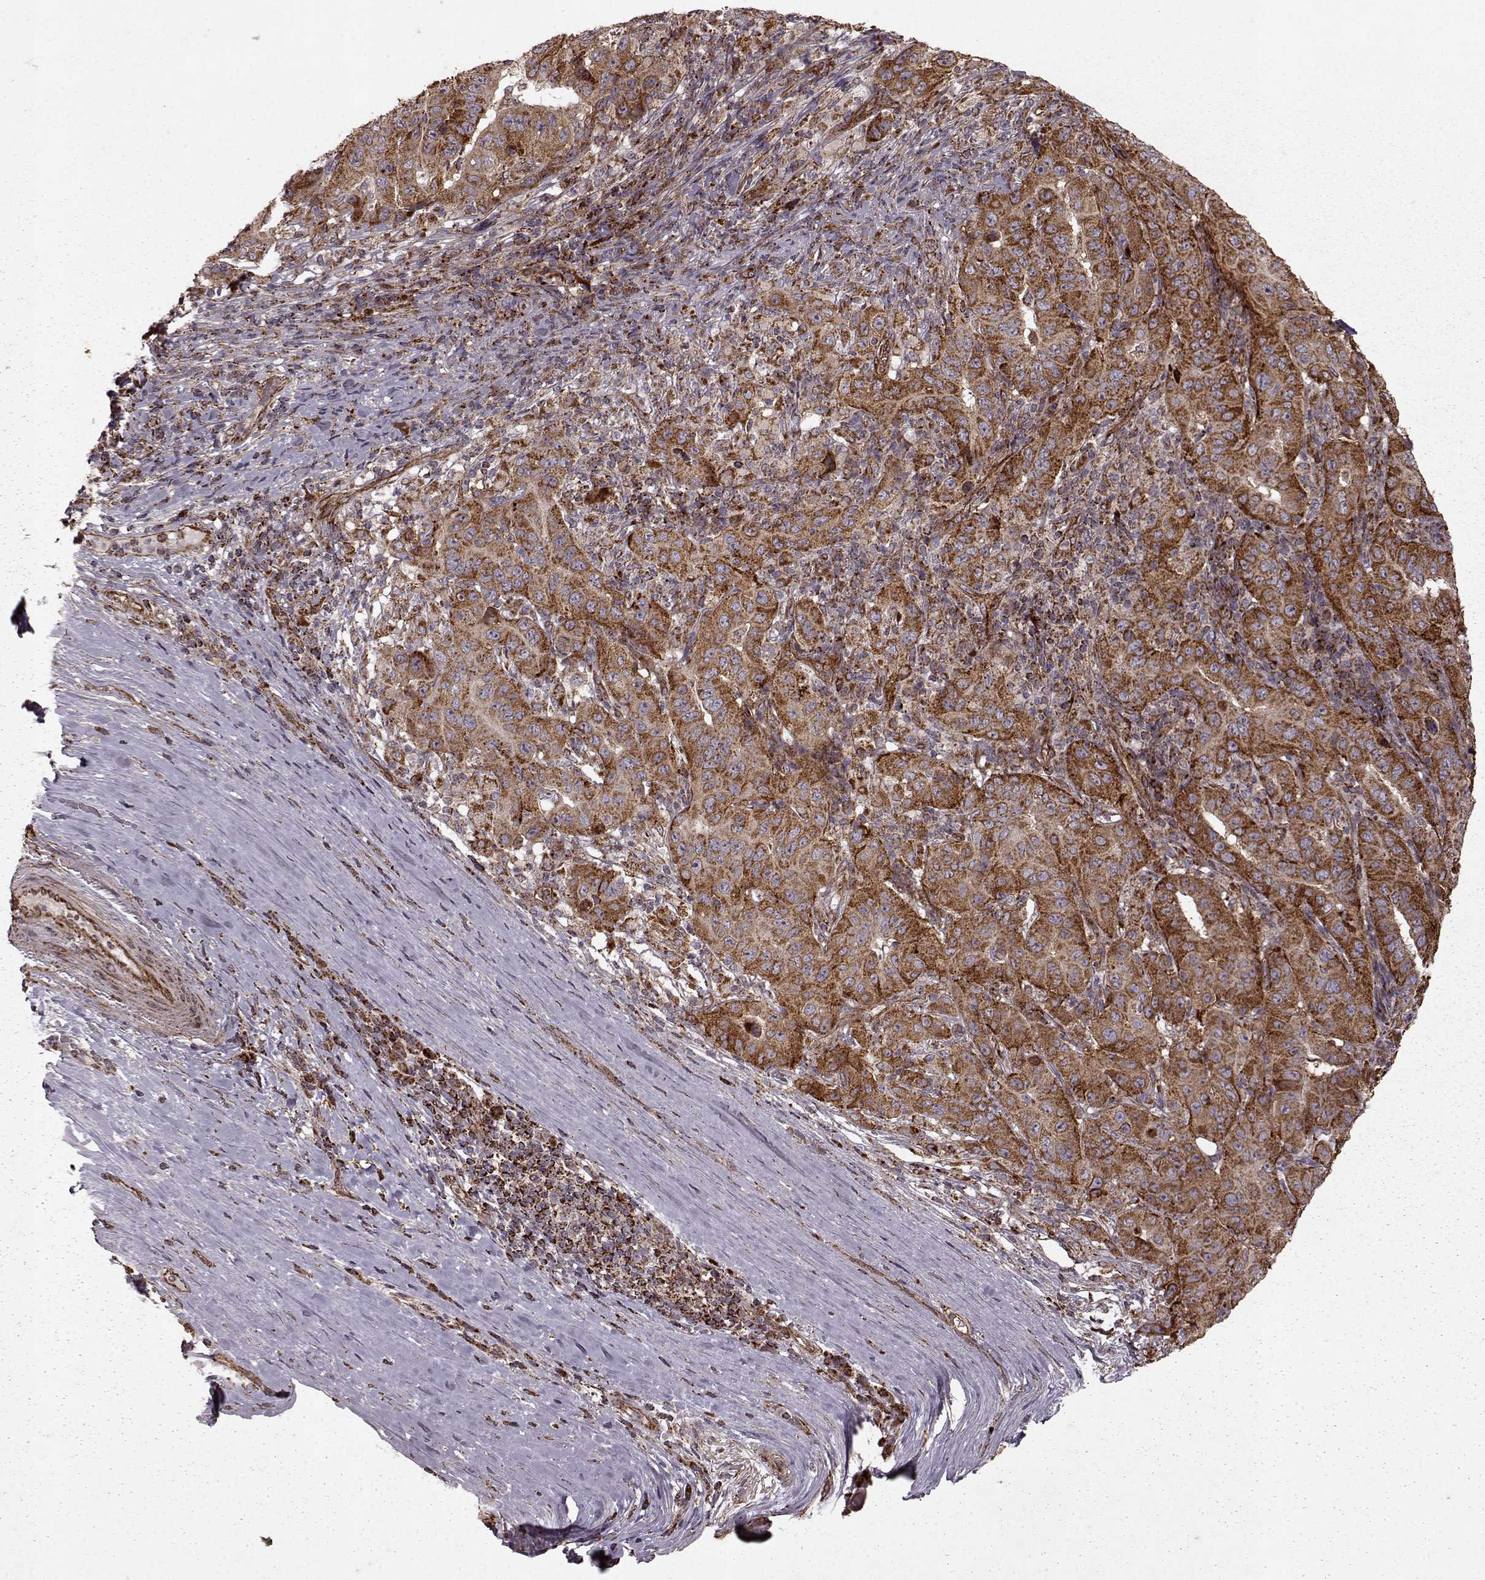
{"staining": {"intensity": "strong", "quantity": ">75%", "location": "cytoplasmic/membranous"}, "tissue": "pancreatic cancer", "cell_type": "Tumor cells", "image_type": "cancer", "snomed": [{"axis": "morphology", "description": "Adenocarcinoma, NOS"}, {"axis": "topography", "description": "Pancreas"}], "caption": "IHC (DAB) staining of human pancreatic adenocarcinoma displays strong cytoplasmic/membranous protein staining in about >75% of tumor cells. (Brightfield microscopy of DAB IHC at high magnification).", "gene": "FXN", "patient": {"sex": "male", "age": 63}}